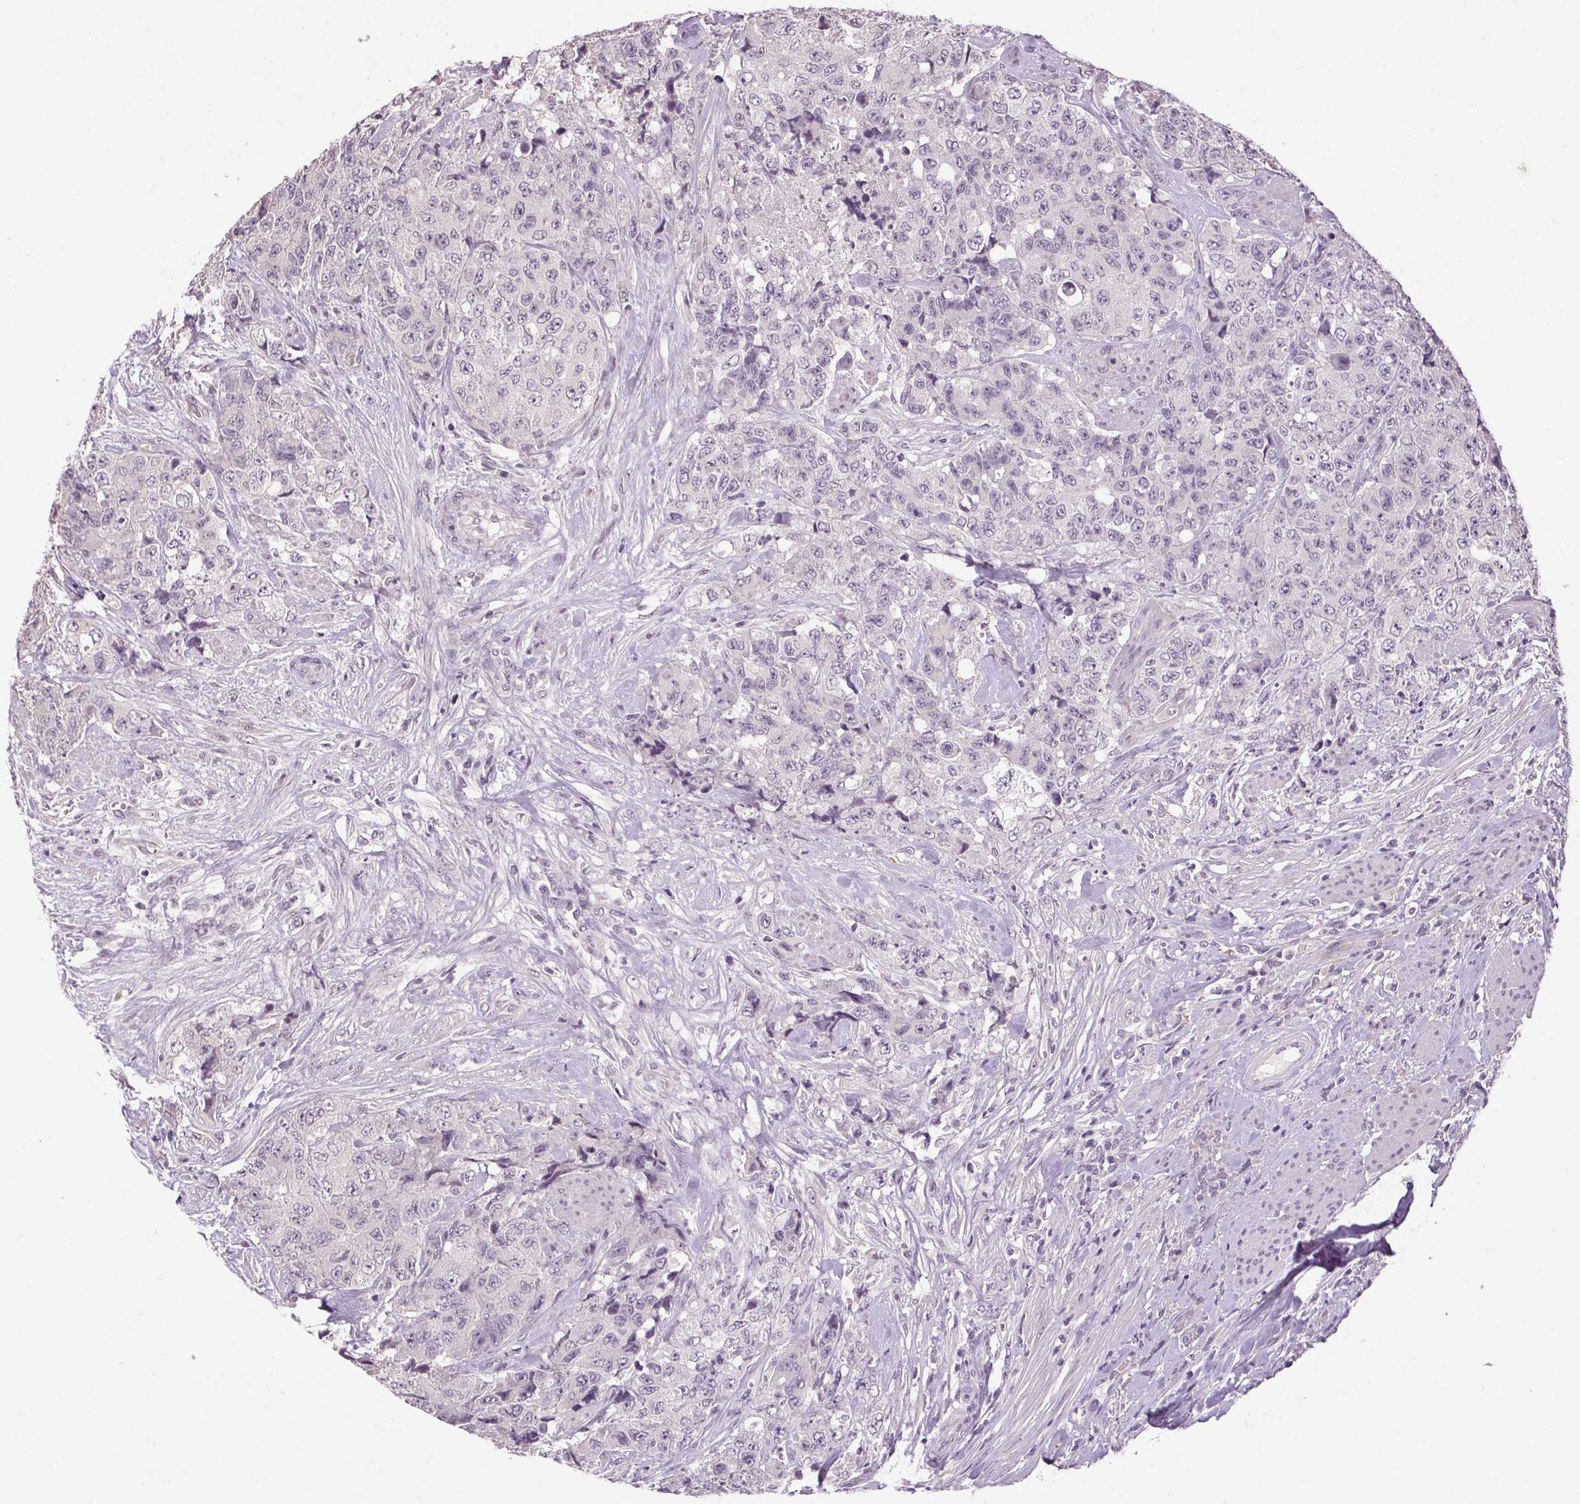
{"staining": {"intensity": "negative", "quantity": "none", "location": "none"}, "tissue": "urothelial cancer", "cell_type": "Tumor cells", "image_type": "cancer", "snomed": [{"axis": "morphology", "description": "Urothelial carcinoma, High grade"}, {"axis": "topography", "description": "Urinary bladder"}], "caption": "High power microscopy histopathology image of an immunohistochemistry photomicrograph of urothelial carcinoma (high-grade), revealing no significant staining in tumor cells.", "gene": "POMC", "patient": {"sex": "female", "age": 78}}